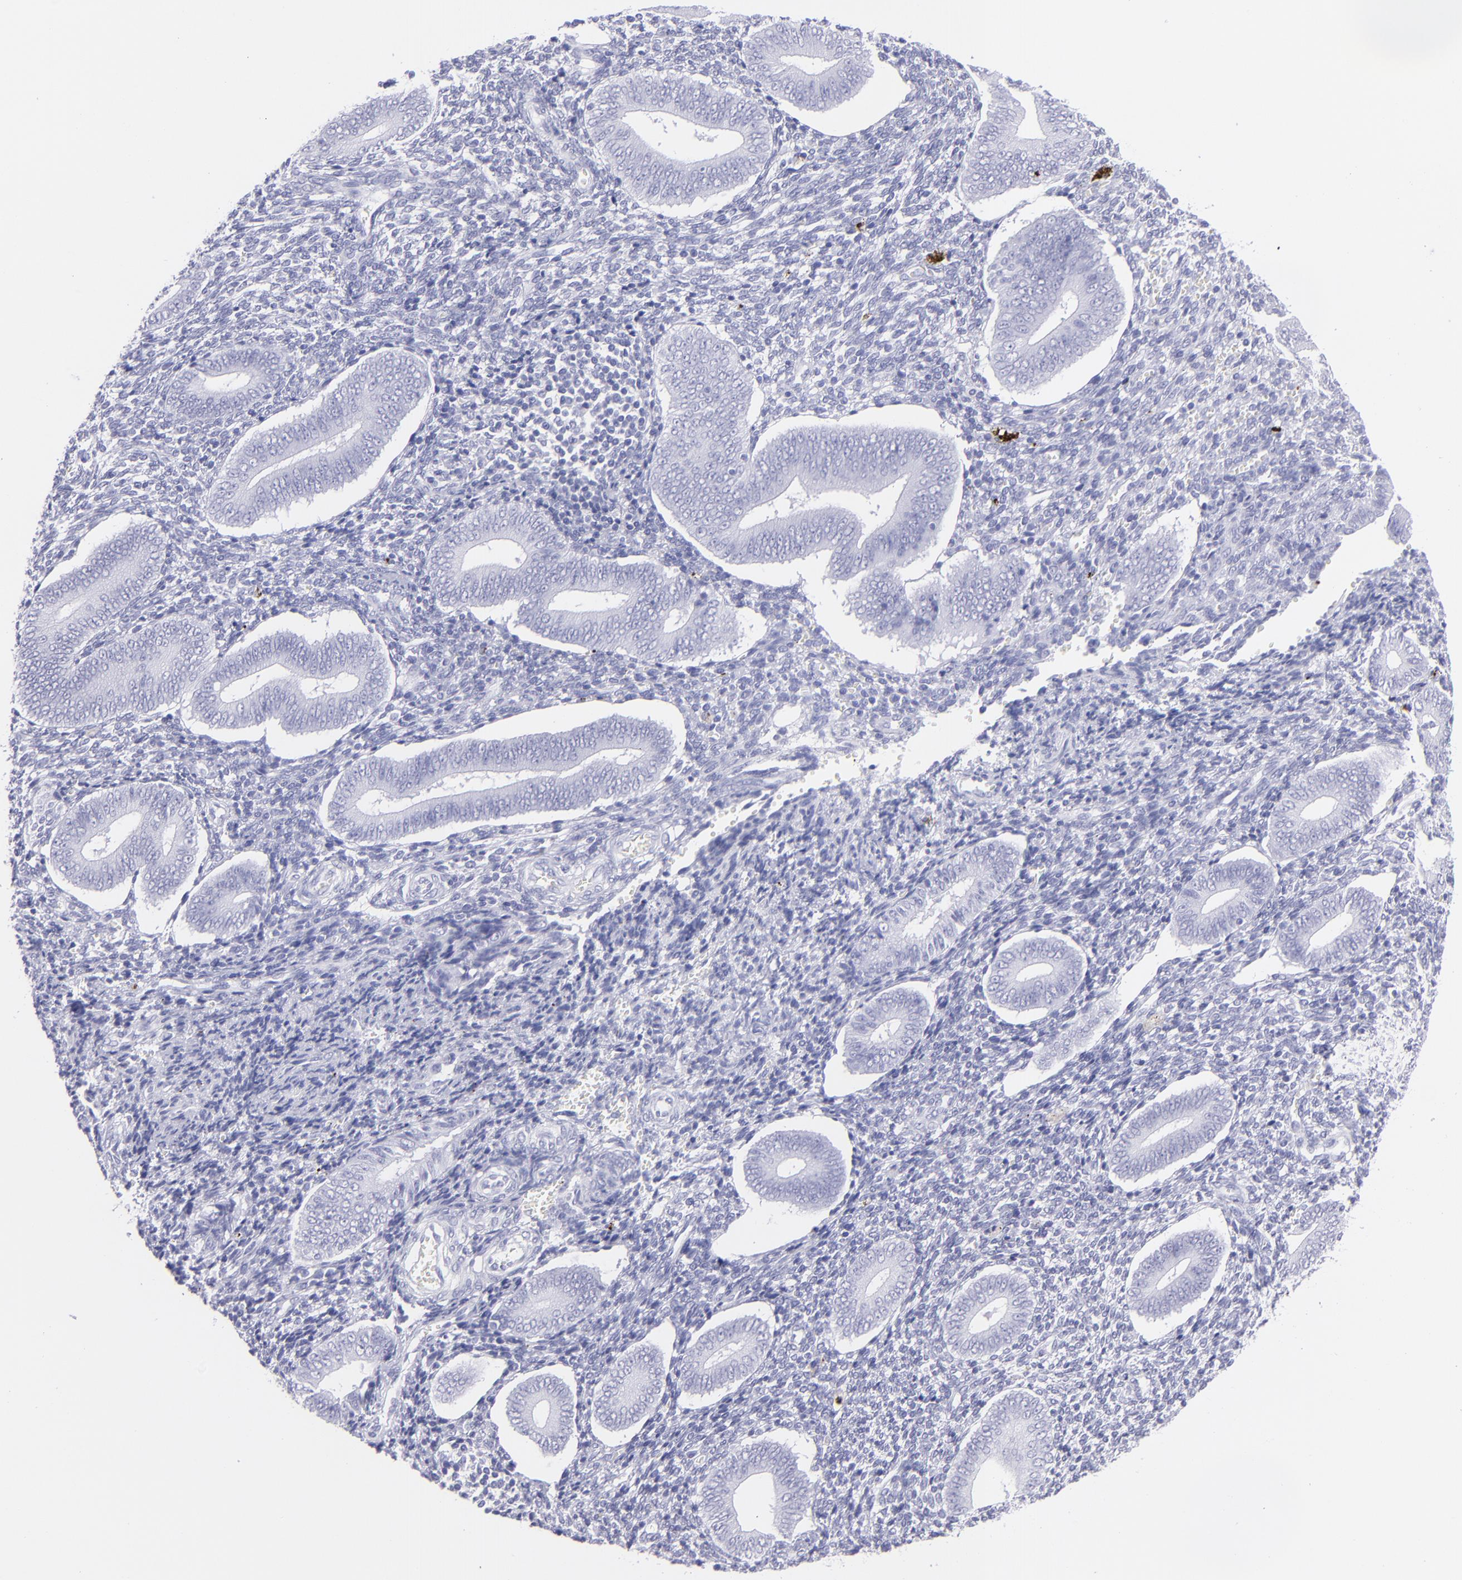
{"staining": {"intensity": "negative", "quantity": "none", "location": "none"}, "tissue": "endometrium", "cell_type": "Cells in endometrial stroma", "image_type": "normal", "snomed": [{"axis": "morphology", "description": "Normal tissue, NOS"}, {"axis": "topography", "description": "Uterus"}, {"axis": "topography", "description": "Endometrium"}], "caption": "Normal endometrium was stained to show a protein in brown. There is no significant staining in cells in endometrial stroma. The staining was performed using DAB (3,3'-diaminobenzidine) to visualize the protein expression in brown, while the nuclei were stained in blue with hematoxylin (Magnification: 20x).", "gene": "PIP", "patient": {"sex": "female", "age": 33}}